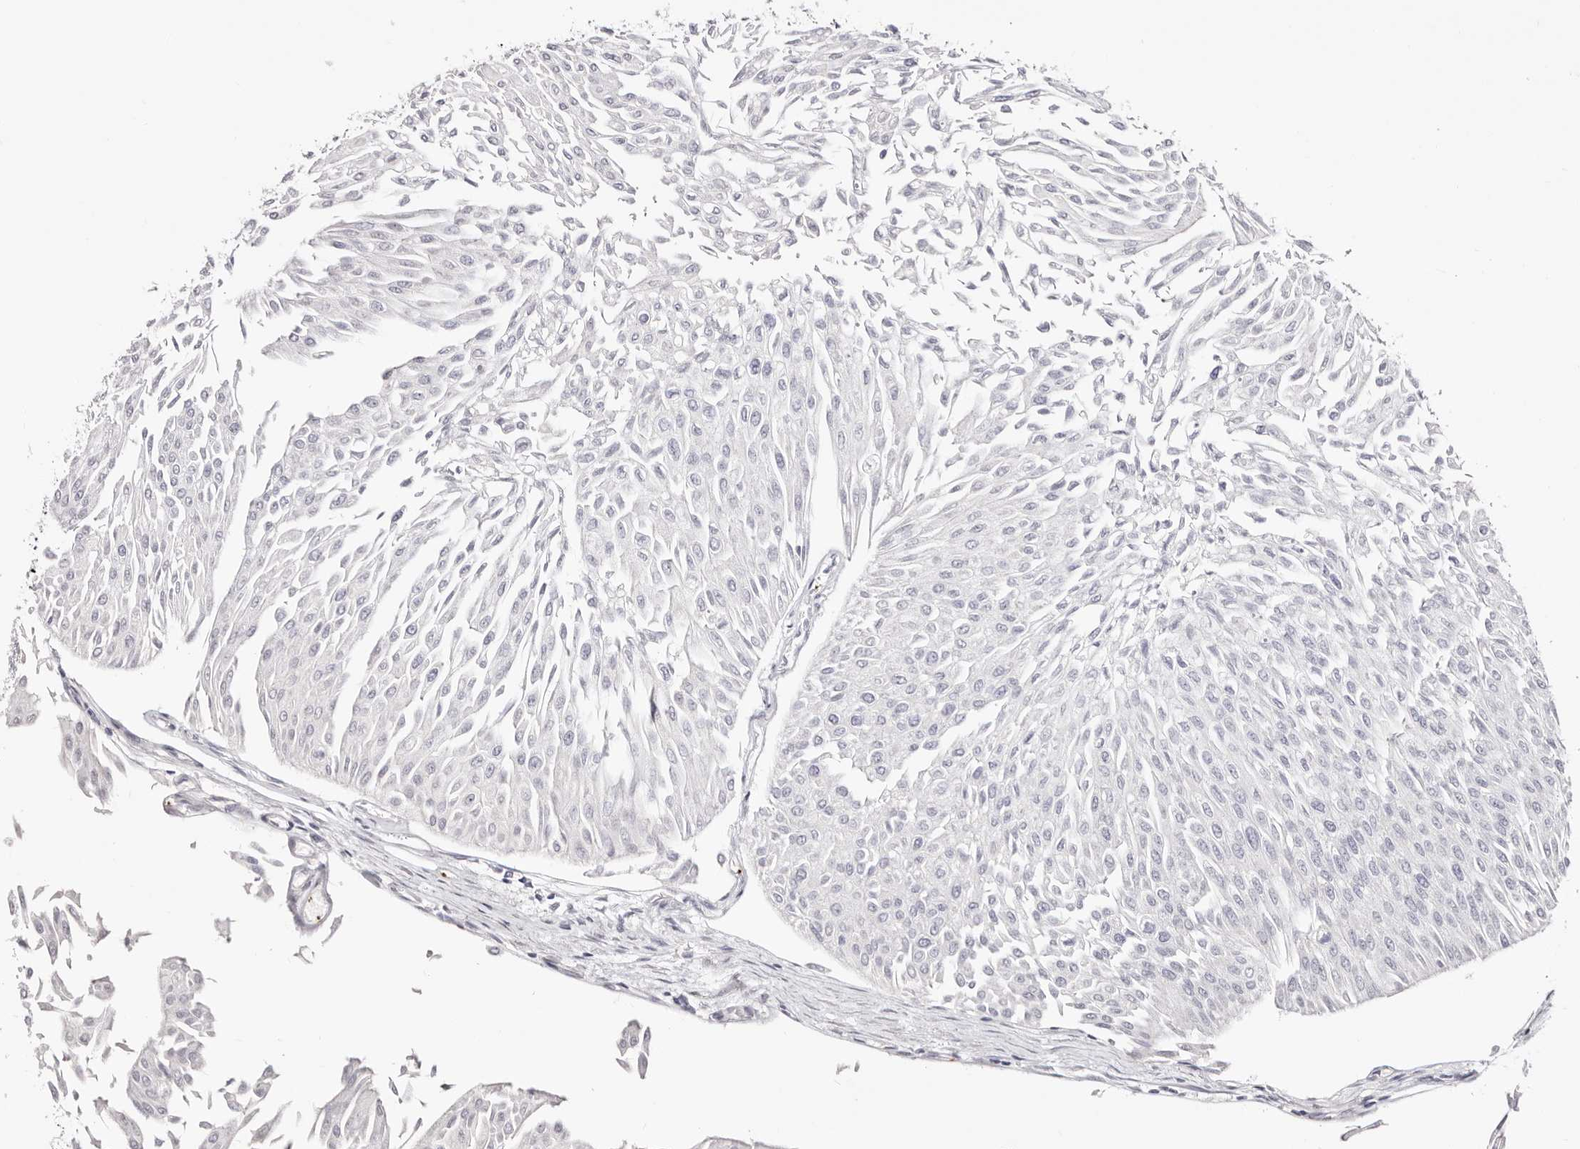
{"staining": {"intensity": "negative", "quantity": "none", "location": "none"}, "tissue": "urothelial cancer", "cell_type": "Tumor cells", "image_type": "cancer", "snomed": [{"axis": "morphology", "description": "Urothelial carcinoma, Low grade"}, {"axis": "topography", "description": "Urinary bladder"}], "caption": "Tumor cells are negative for protein expression in human urothelial cancer.", "gene": "PF4", "patient": {"sex": "male", "age": 67}}